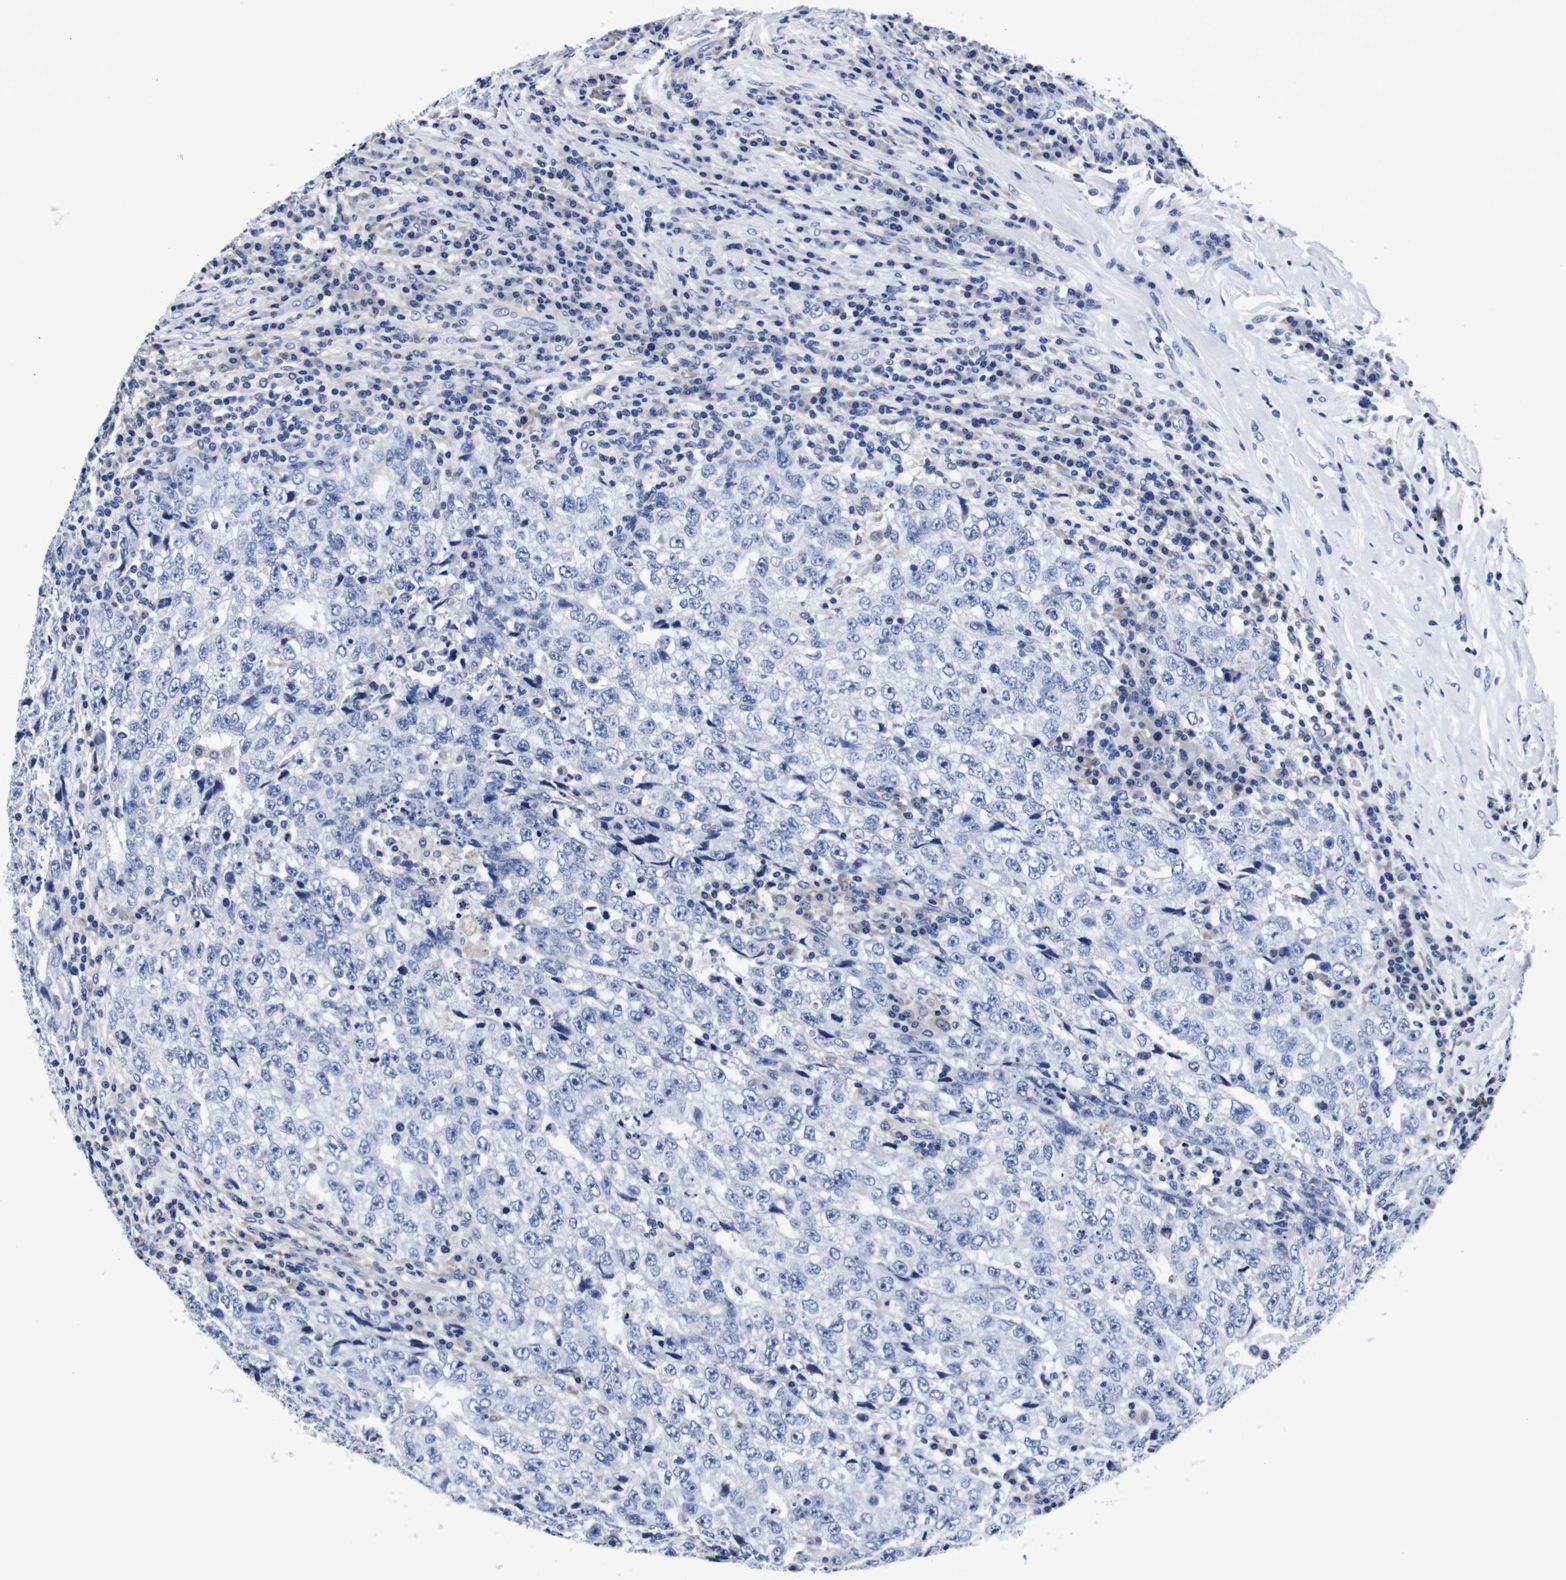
{"staining": {"intensity": "negative", "quantity": "none", "location": "none"}, "tissue": "testis cancer", "cell_type": "Tumor cells", "image_type": "cancer", "snomed": [{"axis": "morphology", "description": "Necrosis, NOS"}, {"axis": "morphology", "description": "Carcinoma, Embryonal, NOS"}, {"axis": "topography", "description": "Testis"}], "caption": "Image shows no significant protein expression in tumor cells of testis embryonal carcinoma. The staining was performed using DAB (3,3'-diaminobenzidine) to visualize the protein expression in brown, while the nuclei were stained in blue with hematoxylin (Magnification: 20x).", "gene": "CLEC4G", "patient": {"sex": "male", "age": 19}}